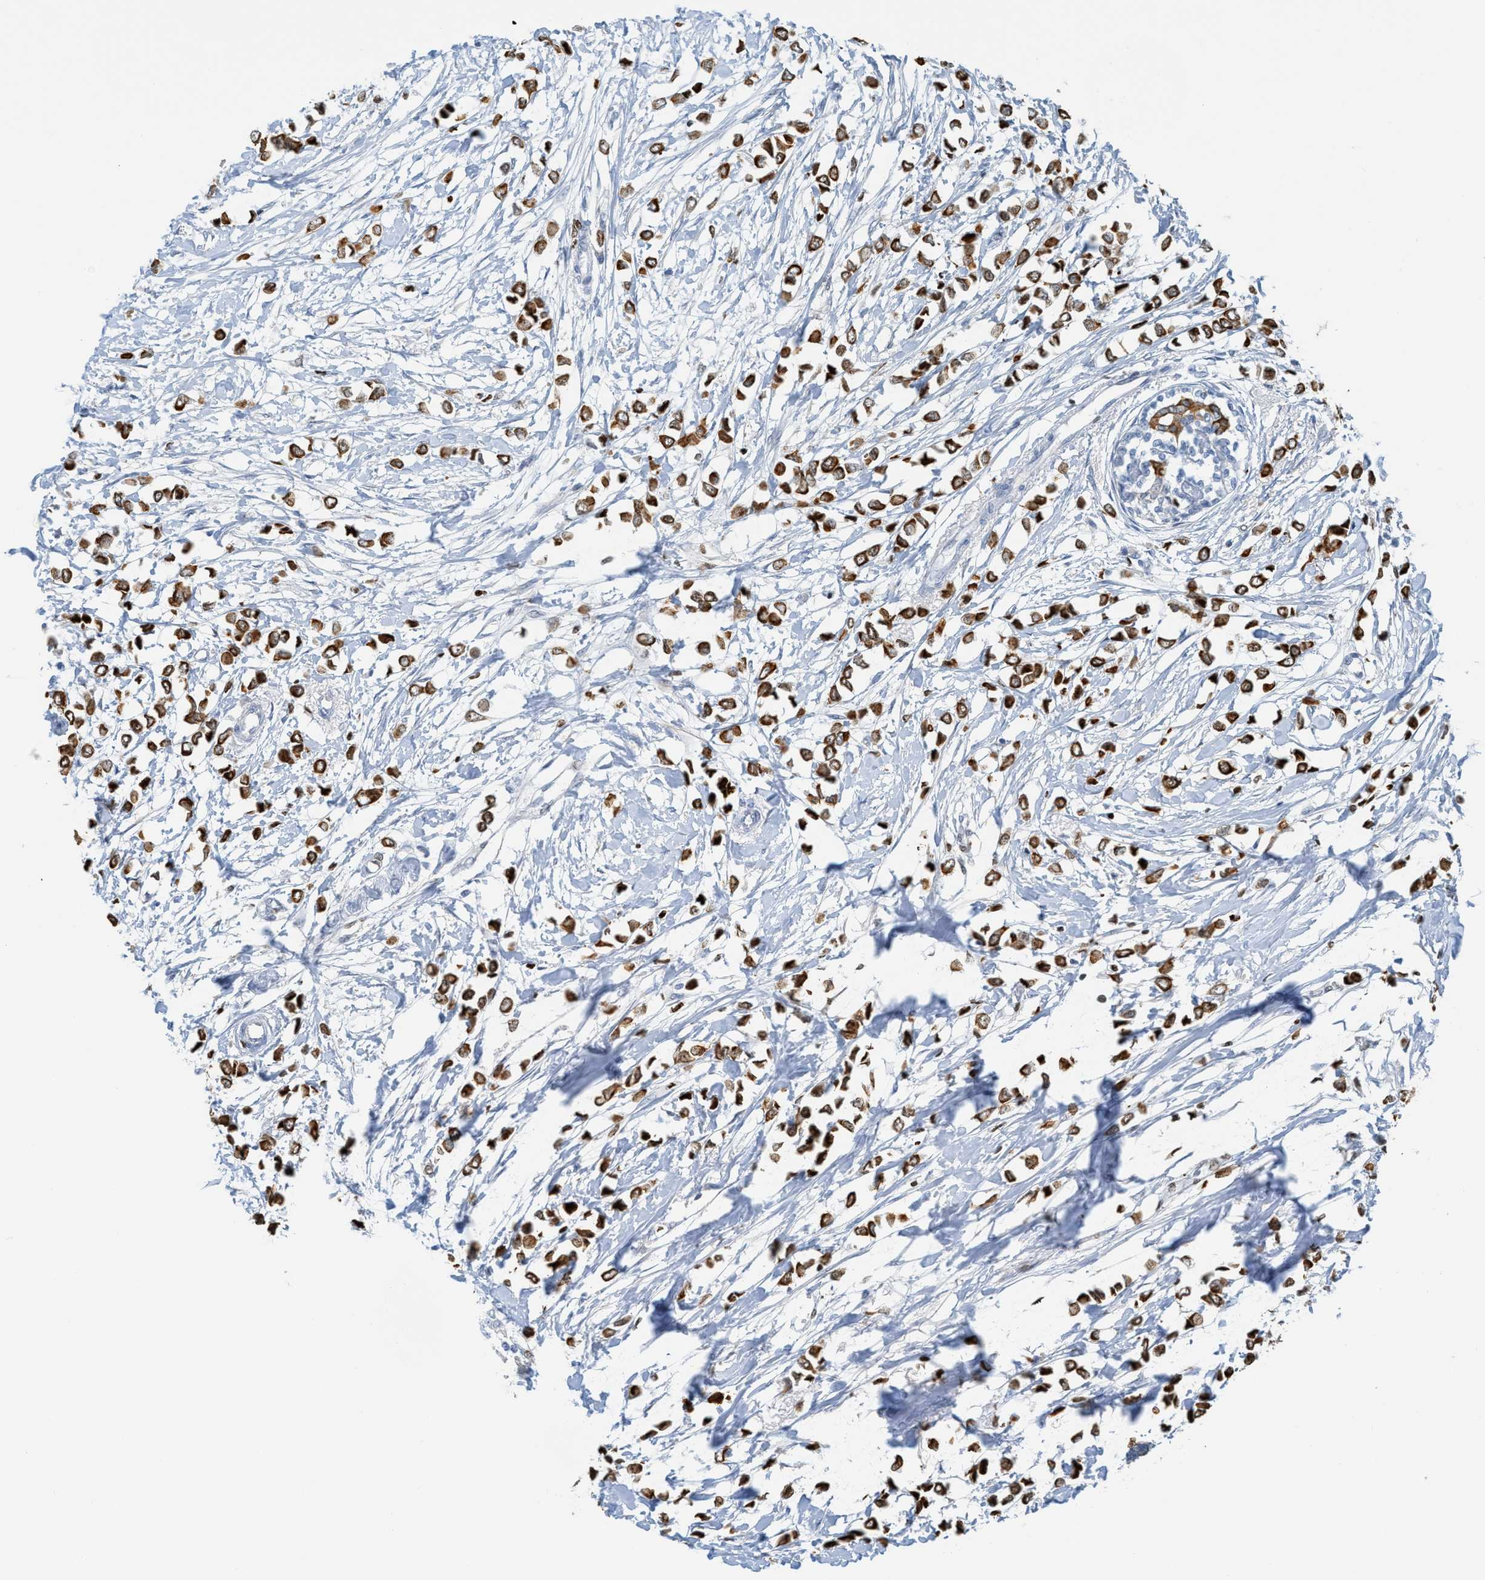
{"staining": {"intensity": "strong", "quantity": ">75%", "location": "cytoplasmic/membranous"}, "tissue": "breast cancer", "cell_type": "Tumor cells", "image_type": "cancer", "snomed": [{"axis": "morphology", "description": "Lobular carcinoma"}, {"axis": "topography", "description": "Breast"}], "caption": "This image exhibits breast cancer (lobular carcinoma) stained with immunohistochemistry to label a protein in brown. The cytoplasmic/membranous of tumor cells show strong positivity for the protein. Nuclei are counter-stained blue.", "gene": "SH3D19", "patient": {"sex": "female", "age": 51}}